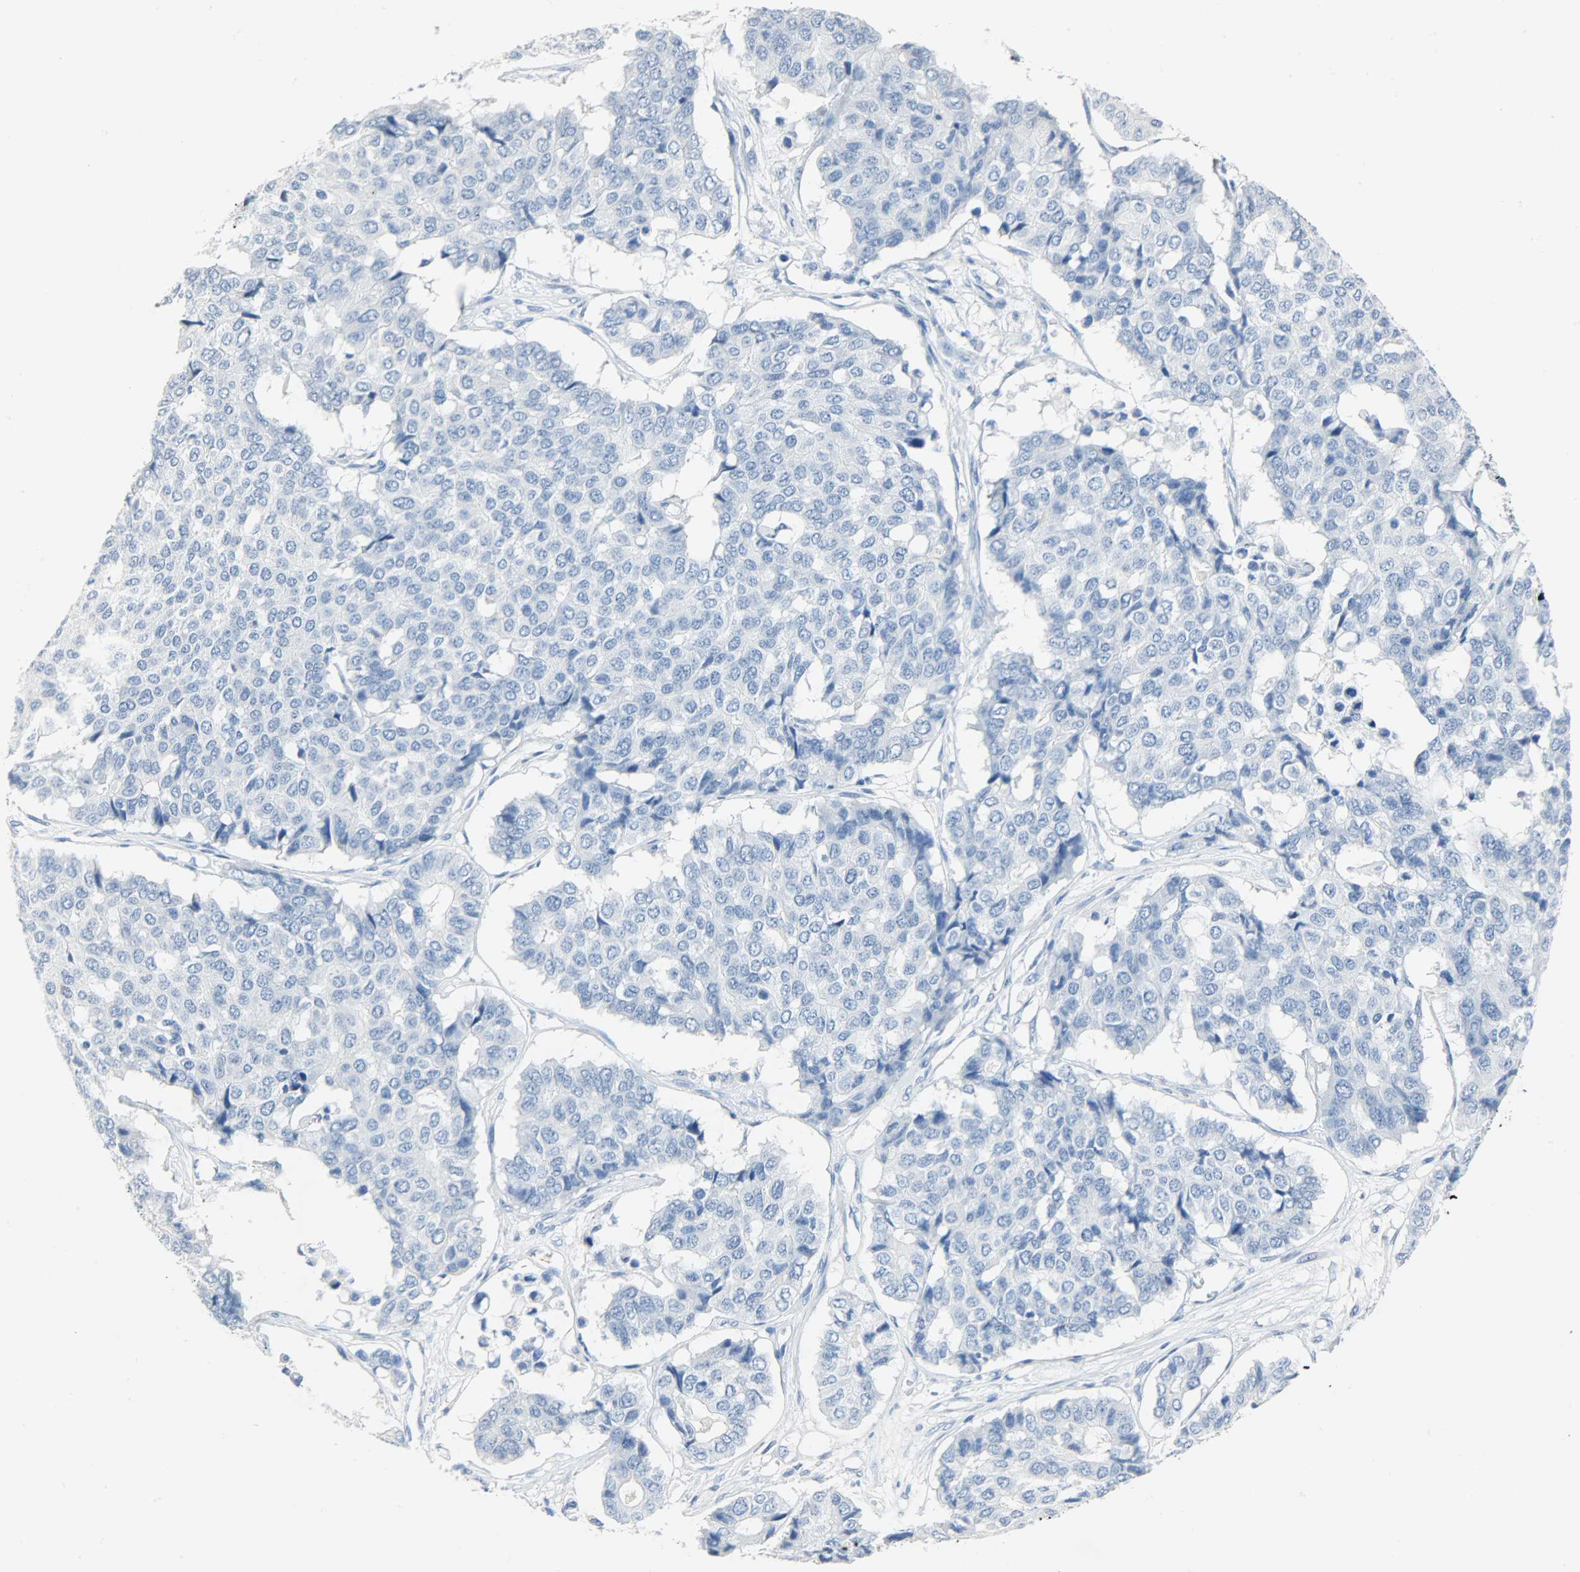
{"staining": {"intensity": "negative", "quantity": "none", "location": "none"}, "tissue": "pancreatic cancer", "cell_type": "Tumor cells", "image_type": "cancer", "snomed": [{"axis": "morphology", "description": "Adenocarcinoma, NOS"}, {"axis": "topography", "description": "Pancreas"}], "caption": "Immunohistochemistry of pancreatic cancer (adenocarcinoma) displays no staining in tumor cells.", "gene": "CA3", "patient": {"sex": "male", "age": 50}}